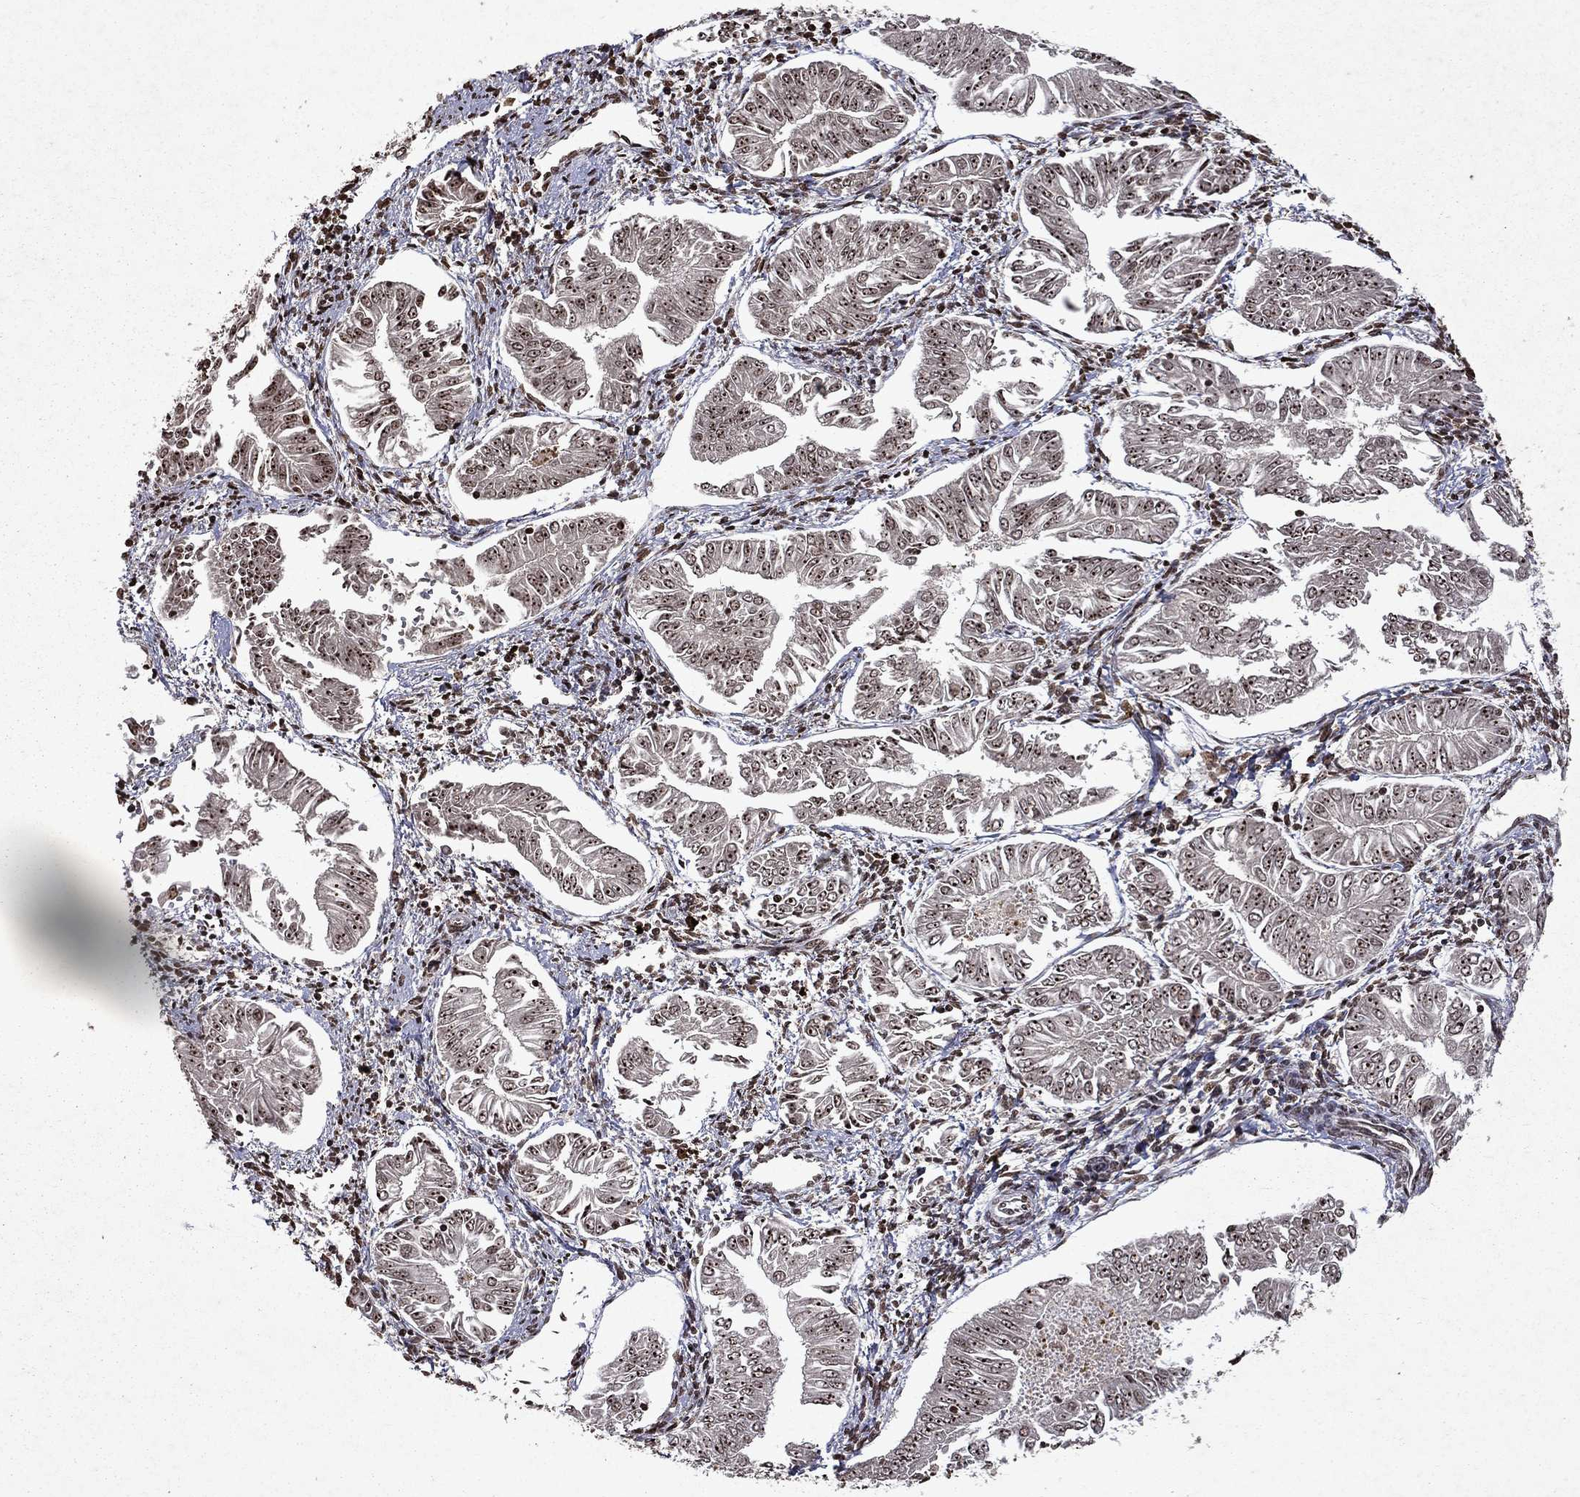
{"staining": {"intensity": "weak", "quantity": "25%-75%", "location": "nuclear"}, "tissue": "endometrial cancer", "cell_type": "Tumor cells", "image_type": "cancer", "snomed": [{"axis": "morphology", "description": "Adenocarcinoma, NOS"}, {"axis": "topography", "description": "Endometrium"}], "caption": "The micrograph shows staining of endometrial cancer (adenocarcinoma), revealing weak nuclear protein staining (brown color) within tumor cells.", "gene": "PIN4", "patient": {"sex": "female", "age": 53}}